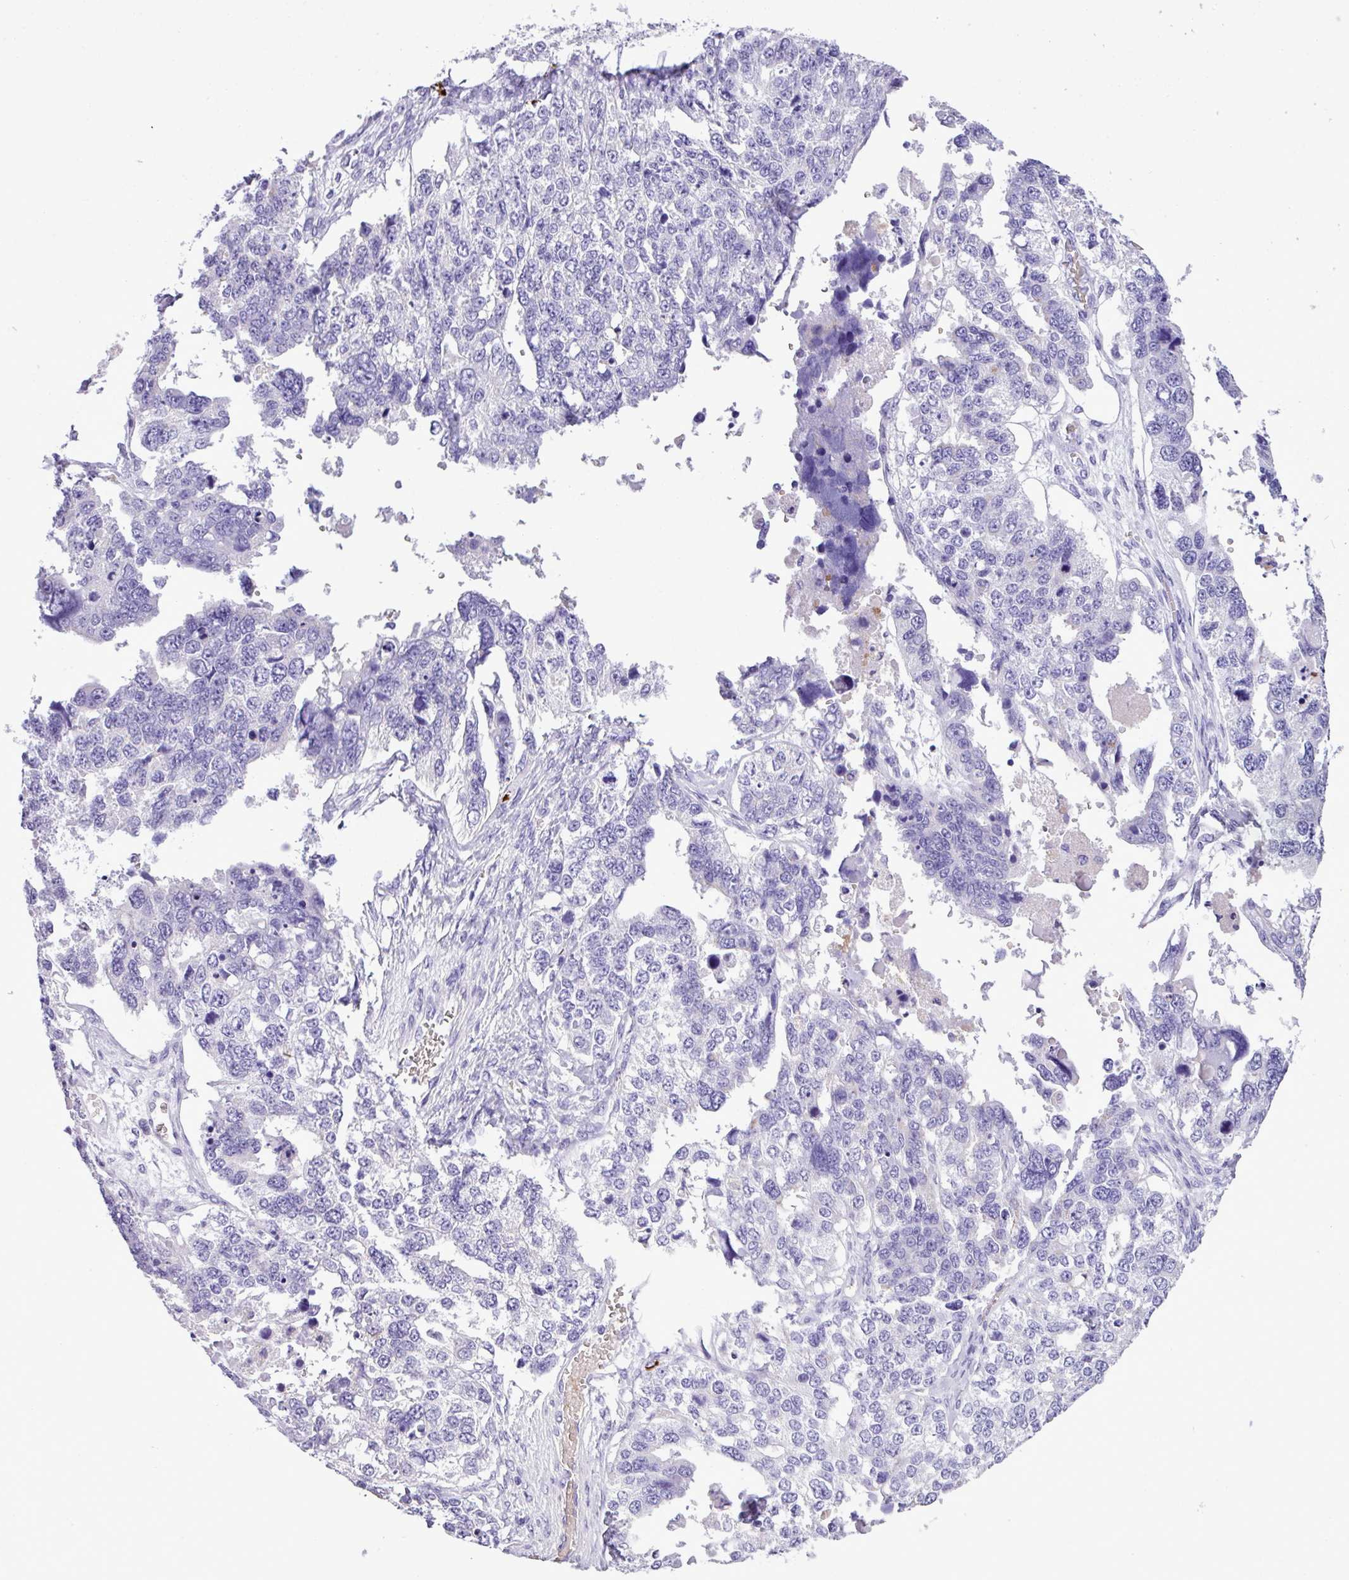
{"staining": {"intensity": "negative", "quantity": "none", "location": "none"}, "tissue": "ovarian cancer", "cell_type": "Tumor cells", "image_type": "cancer", "snomed": [{"axis": "morphology", "description": "Cystadenocarcinoma, serous, NOS"}, {"axis": "topography", "description": "Ovary"}], "caption": "Immunohistochemical staining of human ovarian serous cystadenocarcinoma demonstrates no significant staining in tumor cells. (DAB IHC, high magnification).", "gene": "ZSCAN5A", "patient": {"sex": "female", "age": 76}}